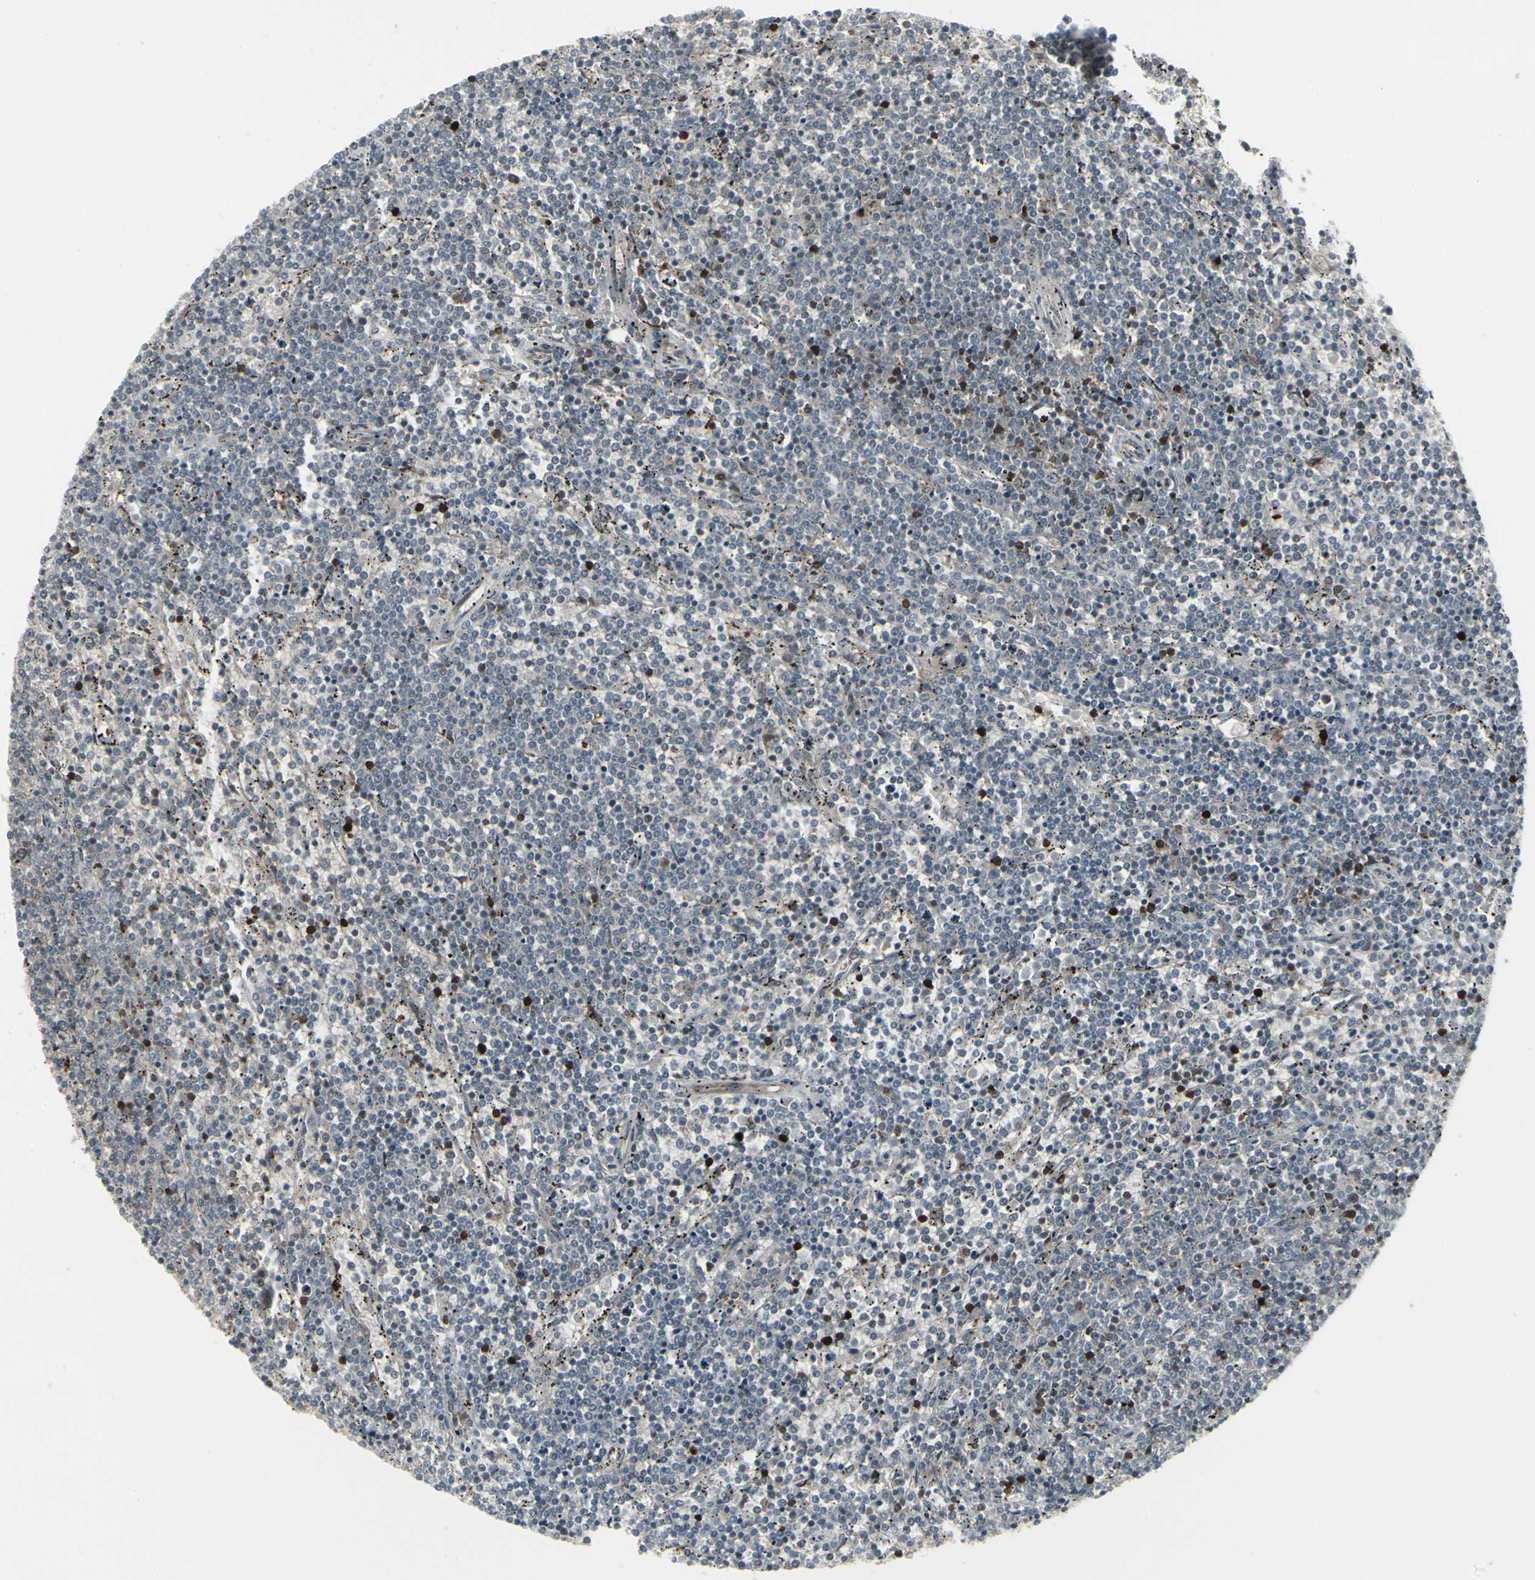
{"staining": {"intensity": "weak", "quantity": "<25%", "location": "cytoplasmic/membranous"}, "tissue": "lymphoma", "cell_type": "Tumor cells", "image_type": "cancer", "snomed": [{"axis": "morphology", "description": "Malignant lymphoma, non-Hodgkin's type, Low grade"}, {"axis": "topography", "description": "Spleen"}], "caption": "Low-grade malignant lymphoma, non-Hodgkin's type was stained to show a protein in brown. There is no significant staining in tumor cells.", "gene": "IGFBP6", "patient": {"sex": "female", "age": 50}}